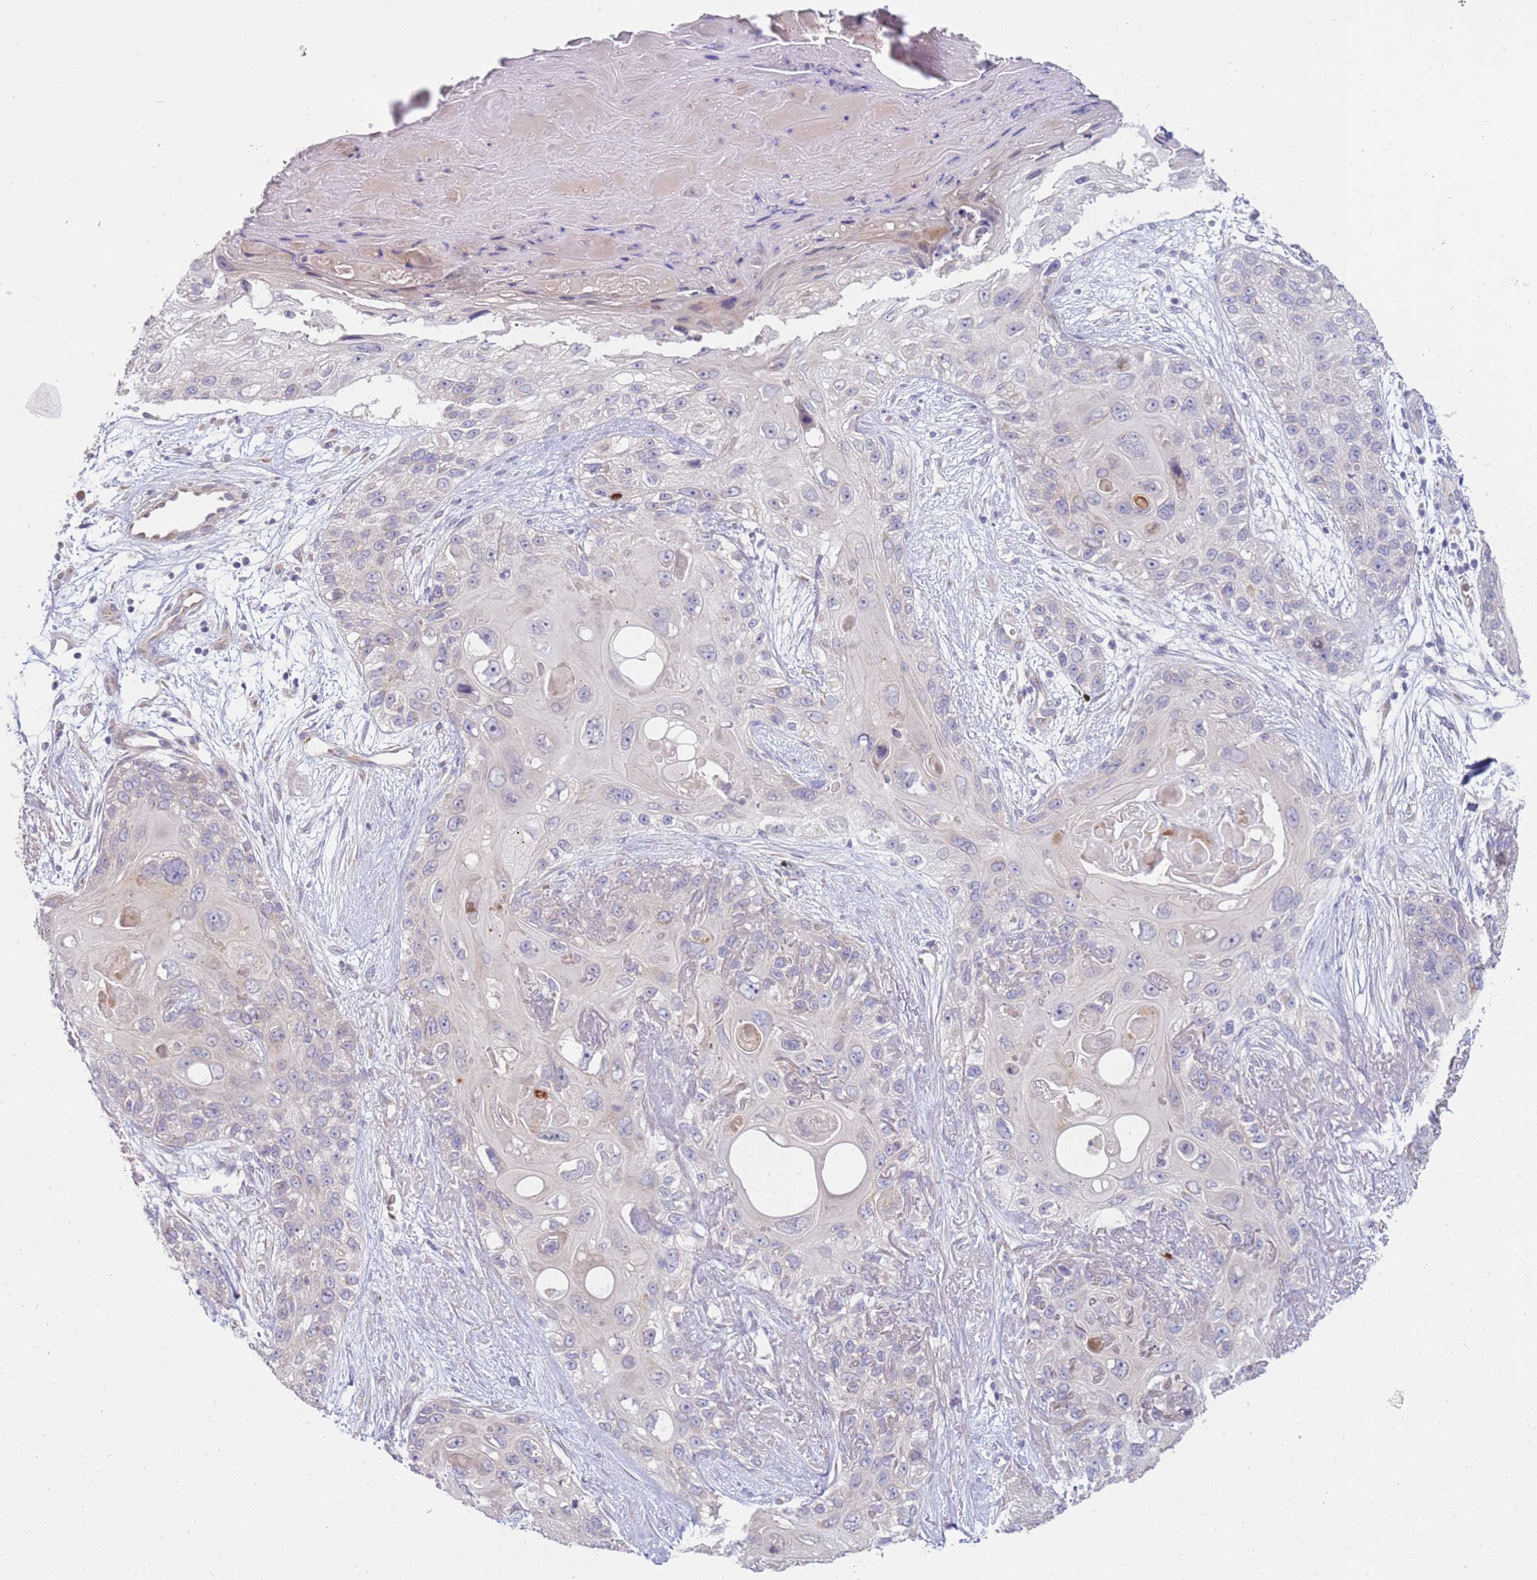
{"staining": {"intensity": "negative", "quantity": "none", "location": "none"}, "tissue": "skin cancer", "cell_type": "Tumor cells", "image_type": "cancer", "snomed": [{"axis": "morphology", "description": "Normal tissue, NOS"}, {"axis": "morphology", "description": "Squamous cell carcinoma, NOS"}, {"axis": "topography", "description": "Skin"}], "caption": "Skin cancer (squamous cell carcinoma) was stained to show a protein in brown. There is no significant staining in tumor cells.", "gene": "NMUR2", "patient": {"sex": "male", "age": 72}}